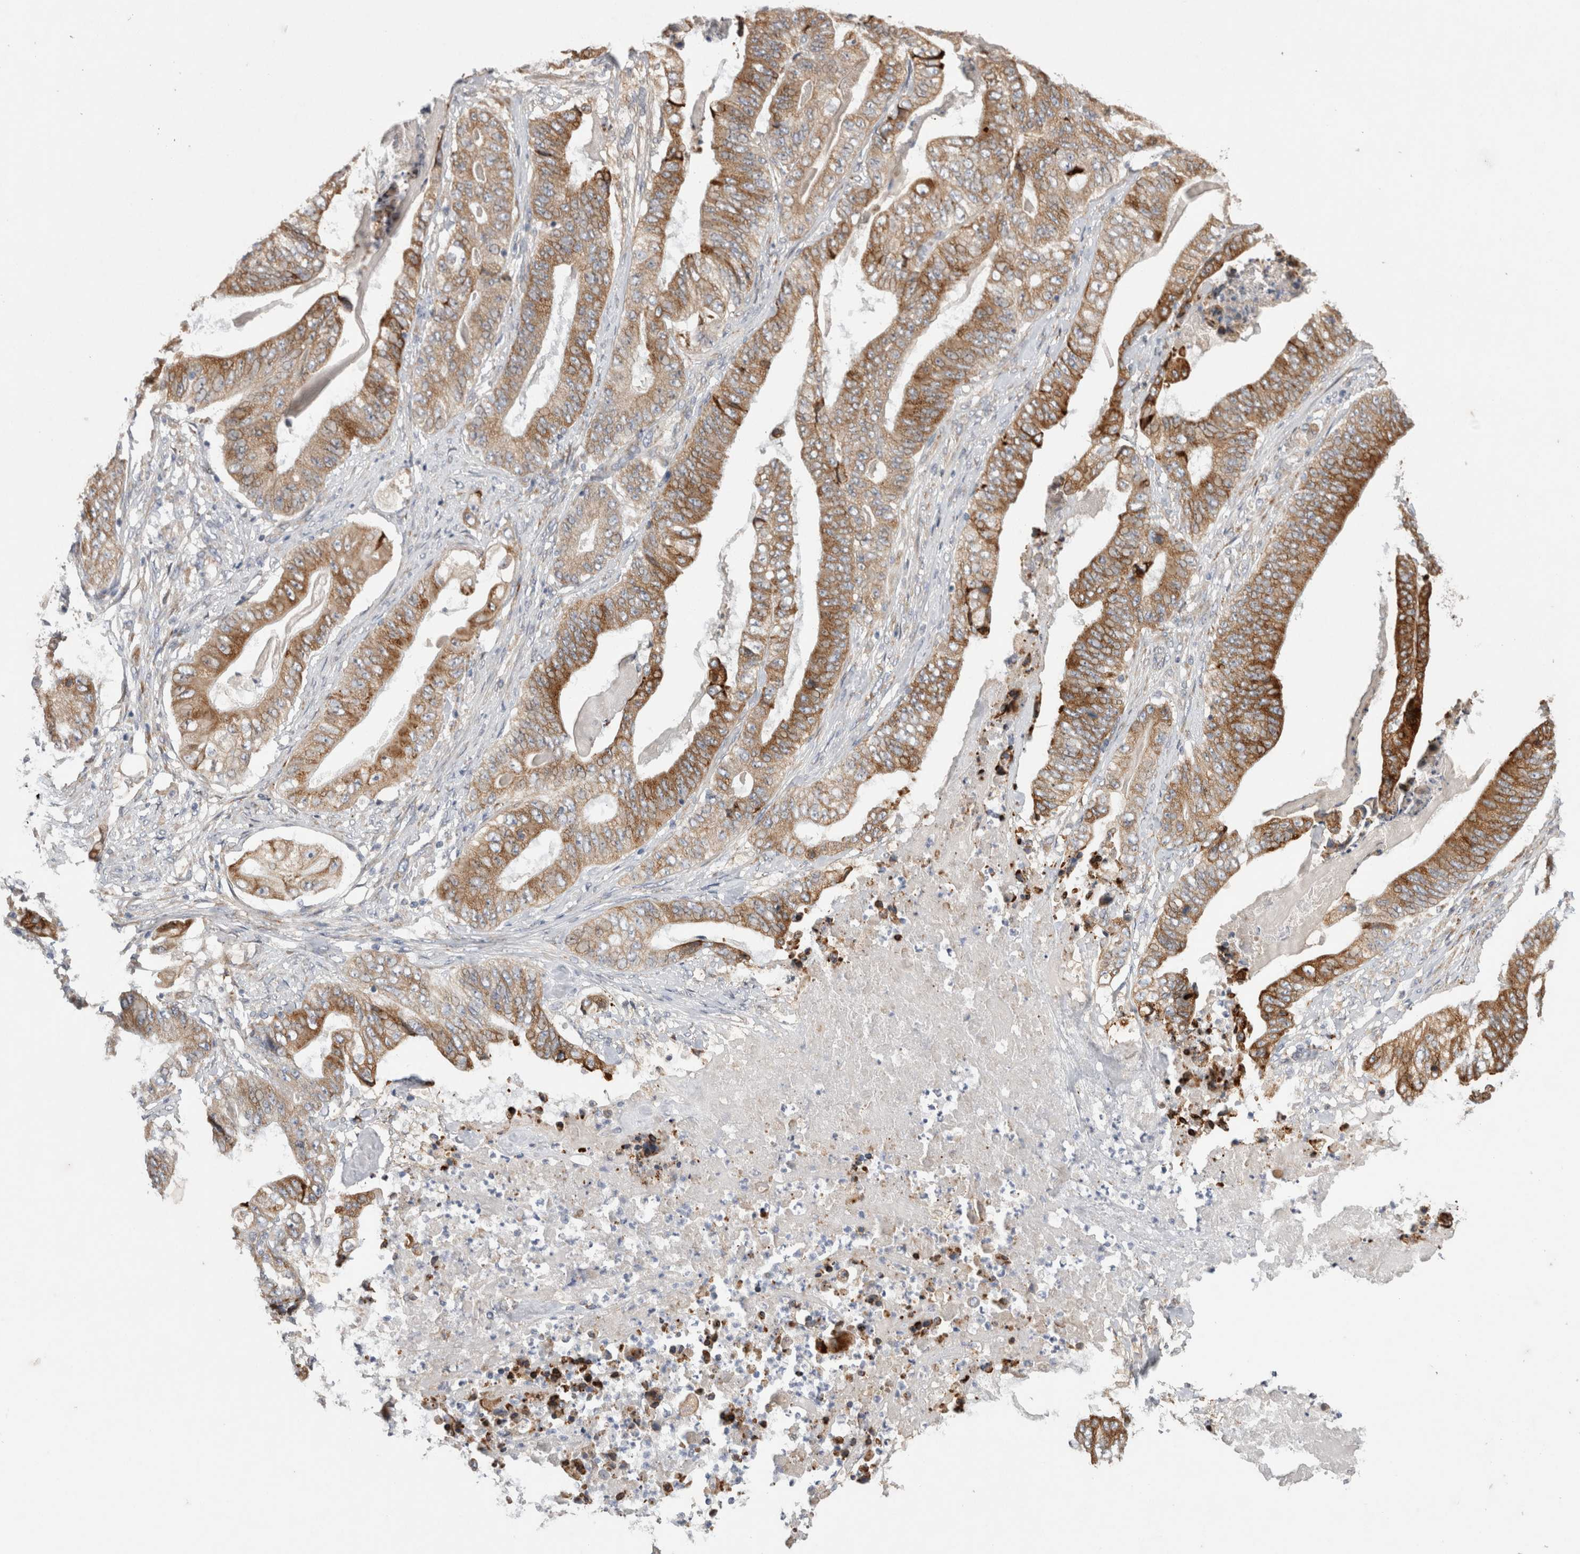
{"staining": {"intensity": "moderate", "quantity": ">75%", "location": "cytoplasmic/membranous"}, "tissue": "stomach cancer", "cell_type": "Tumor cells", "image_type": "cancer", "snomed": [{"axis": "morphology", "description": "Adenocarcinoma, NOS"}, {"axis": "topography", "description": "Stomach"}], "caption": "Tumor cells show medium levels of moderate cytoplasmic/membranous expression in about >75% of cells in human stomach cancer (adenocarcinoma).", "gene": "TRMT9B", "patient": {"sex": "female", "age": 73}}